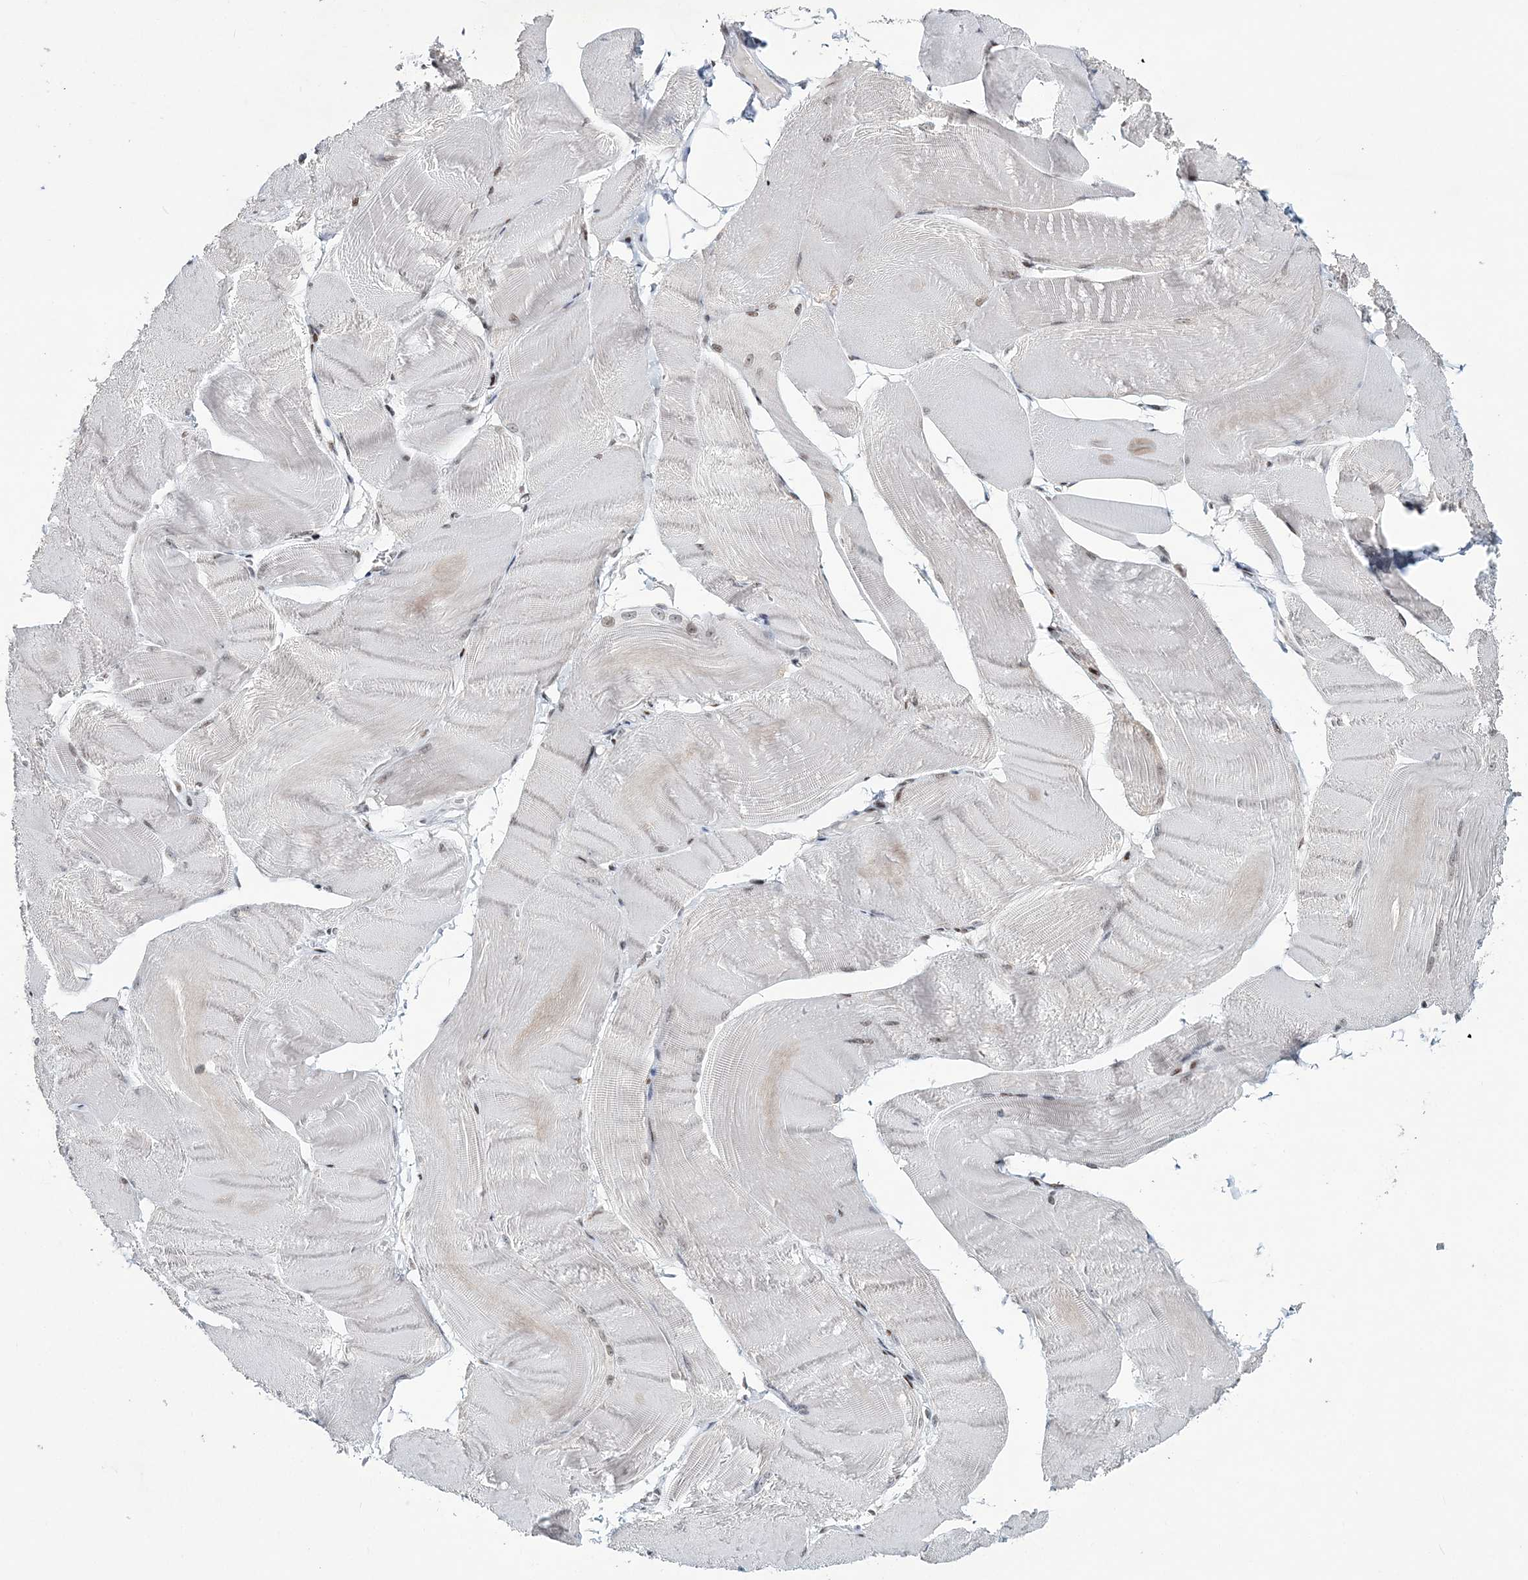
{"staining": {"intensity": "weak", "quantity": "<25%", "location": "nuclear"}, "tissue": "skeletal muscle", "cell_type": "Myocytes", "image_type": "normal", "snomed": [{"axis": "morphology", "description": "Normal tissue, NOS"}, {"axis": "morphology", "description": "Basal cell carcinoma"}, {"axis": "topography", "description": "Skeletal muscle"}], "caption": "The image reveals no significant expression in myocytes of skeletal muscle. The staining is performed using DAB (3,3'-diaminobenzidine) brown chromogen with nuclei counter-stained in using hematoxylin.", "gene": "LRRFIP2", "patient": {"sex": "female", "age": 64}}